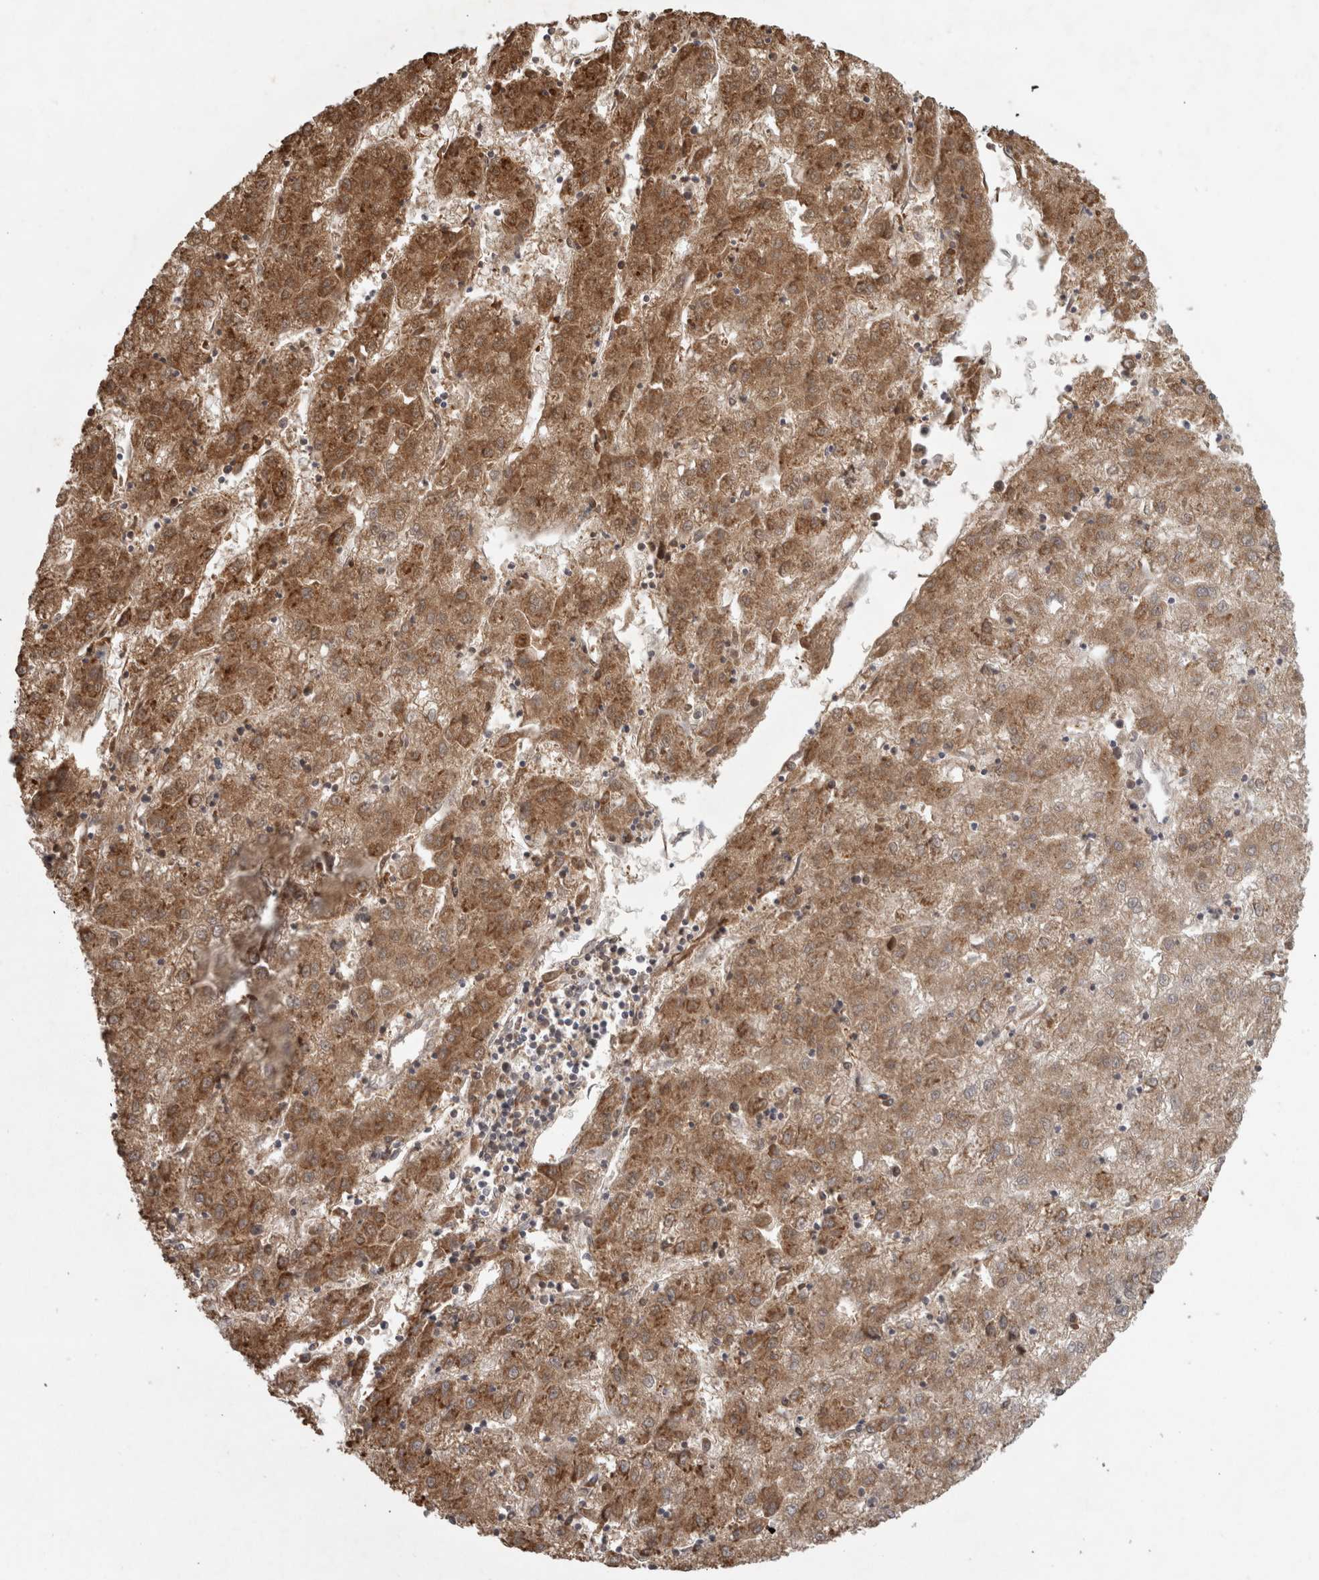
{"staining": {"intensity": "moderate", "quantity": ">75%", "location": "cytoplasmic/membranous"}, "tissue": "liver cancer", "cell_type": "Tumor cells", "image_type": "cancer", "snomed": [{"axis": "morphology", "description": "Carcinoma, Hepatocellular, NOS"}, {"axis": "topography", "description": "Liver"}], "caption": "Moderate cytoplasmic/membranous protein positivity is seen in approximately >75% of tumor cells in liver cancer.", "gene": "MICU3", "patient": {"sex": "male", "age": 72}}